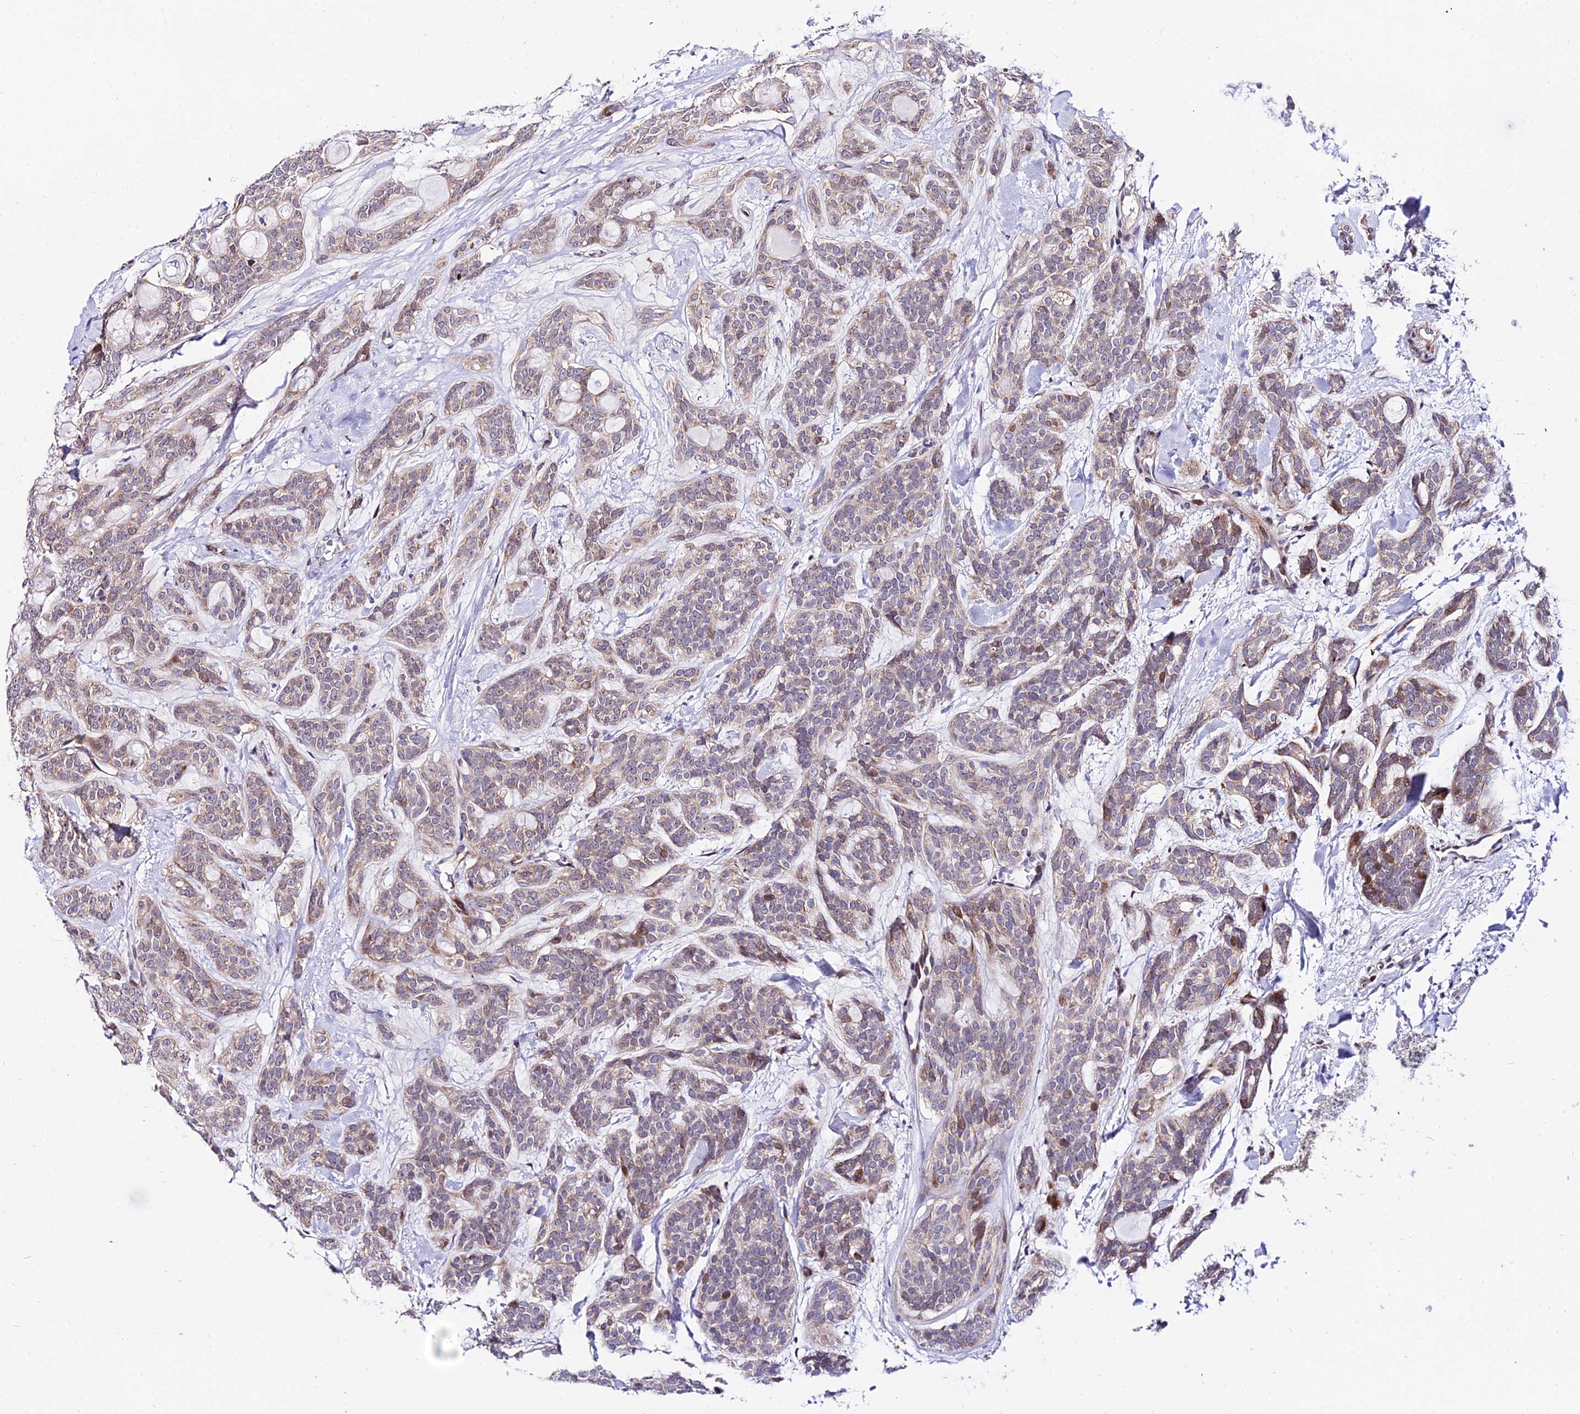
{"staining": {"intensity": "weak", "quantity": "25%-75%", "location": "cytoplasmic/membranous"}, "tissue": "head and neck cancer", "cell_type": "Tumor cells", "image_type": "cancer", "snomed": [{"axis": "morphology", "description": "Adenocarcinoma, NOS"}, {"axis": "topography", "description": "Head-Neck"}], "caption": "A low amount of weak cytoplasmic/membranous staining is seen in about 25%-75% of tumor cells in adenocarcinoma (head and neck) tissue. The protein of interest is shown in brown color, while the nuclei are stained blue.", "gene": "ATP5PB", "patient": {"sex": "male", "age": 66}}